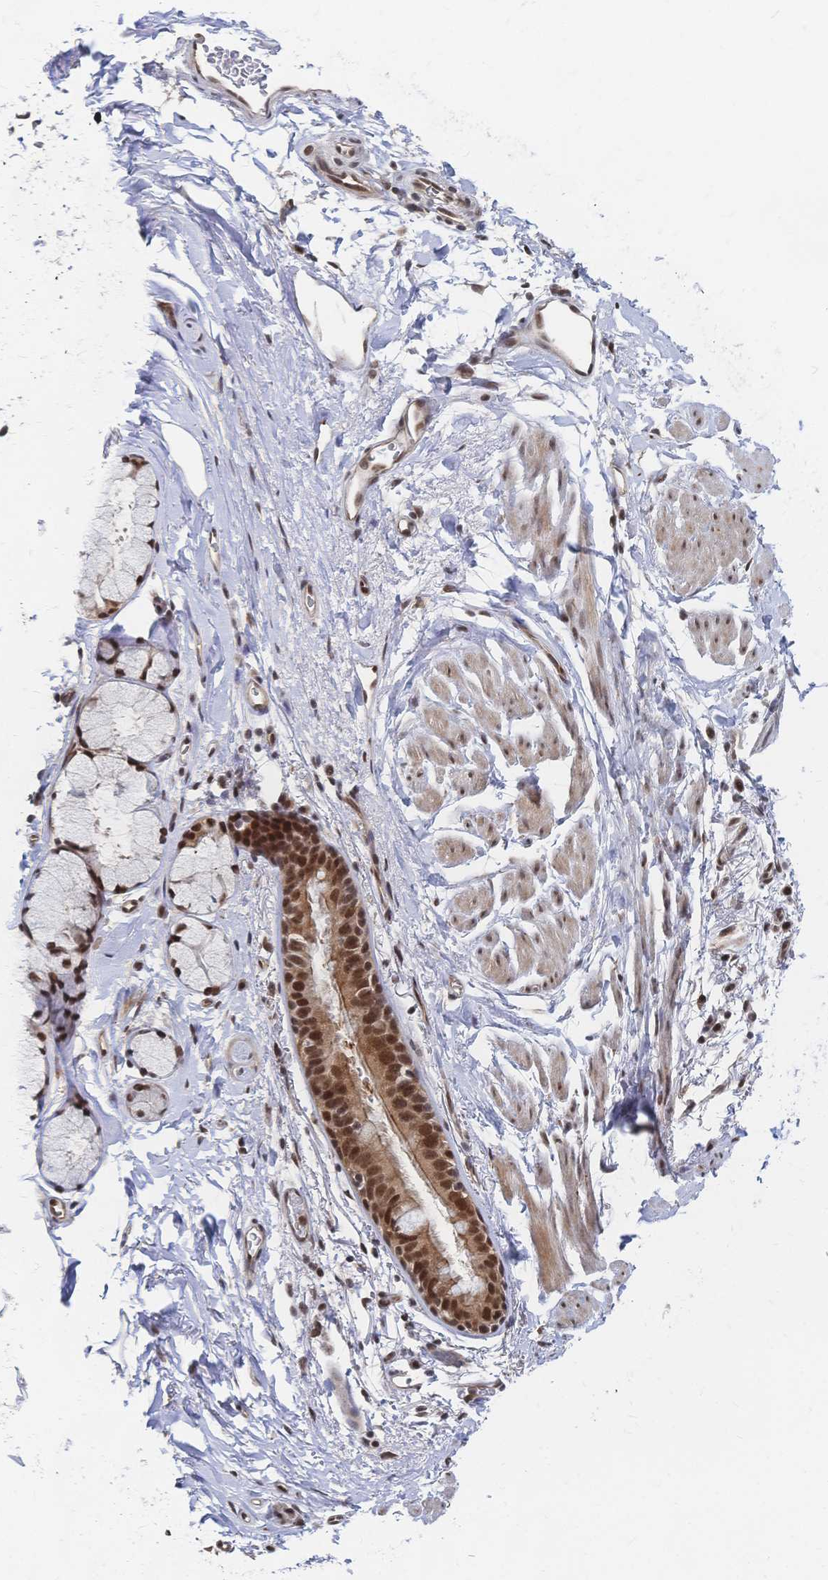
{"staining": {"intensity": "strong", "quantity": ">75%", "location": "nuclear"}, "tissue": "bronchus", "cell_type": "Respiratory epithelial cells", "image_type": "normal", "snomed": [{"axis": "morphology", "description": "Normal tissue, NOS"}, {"axis": "topography", "description": "Bronchus"}], "caption": "Bronchus stained with immunohistochemistry exhibits strong nuclear staining in approximately >75% of respiratory epithelial cells.", "gene": "NELFA", "patient": {"sex": "male", "age": 67}}